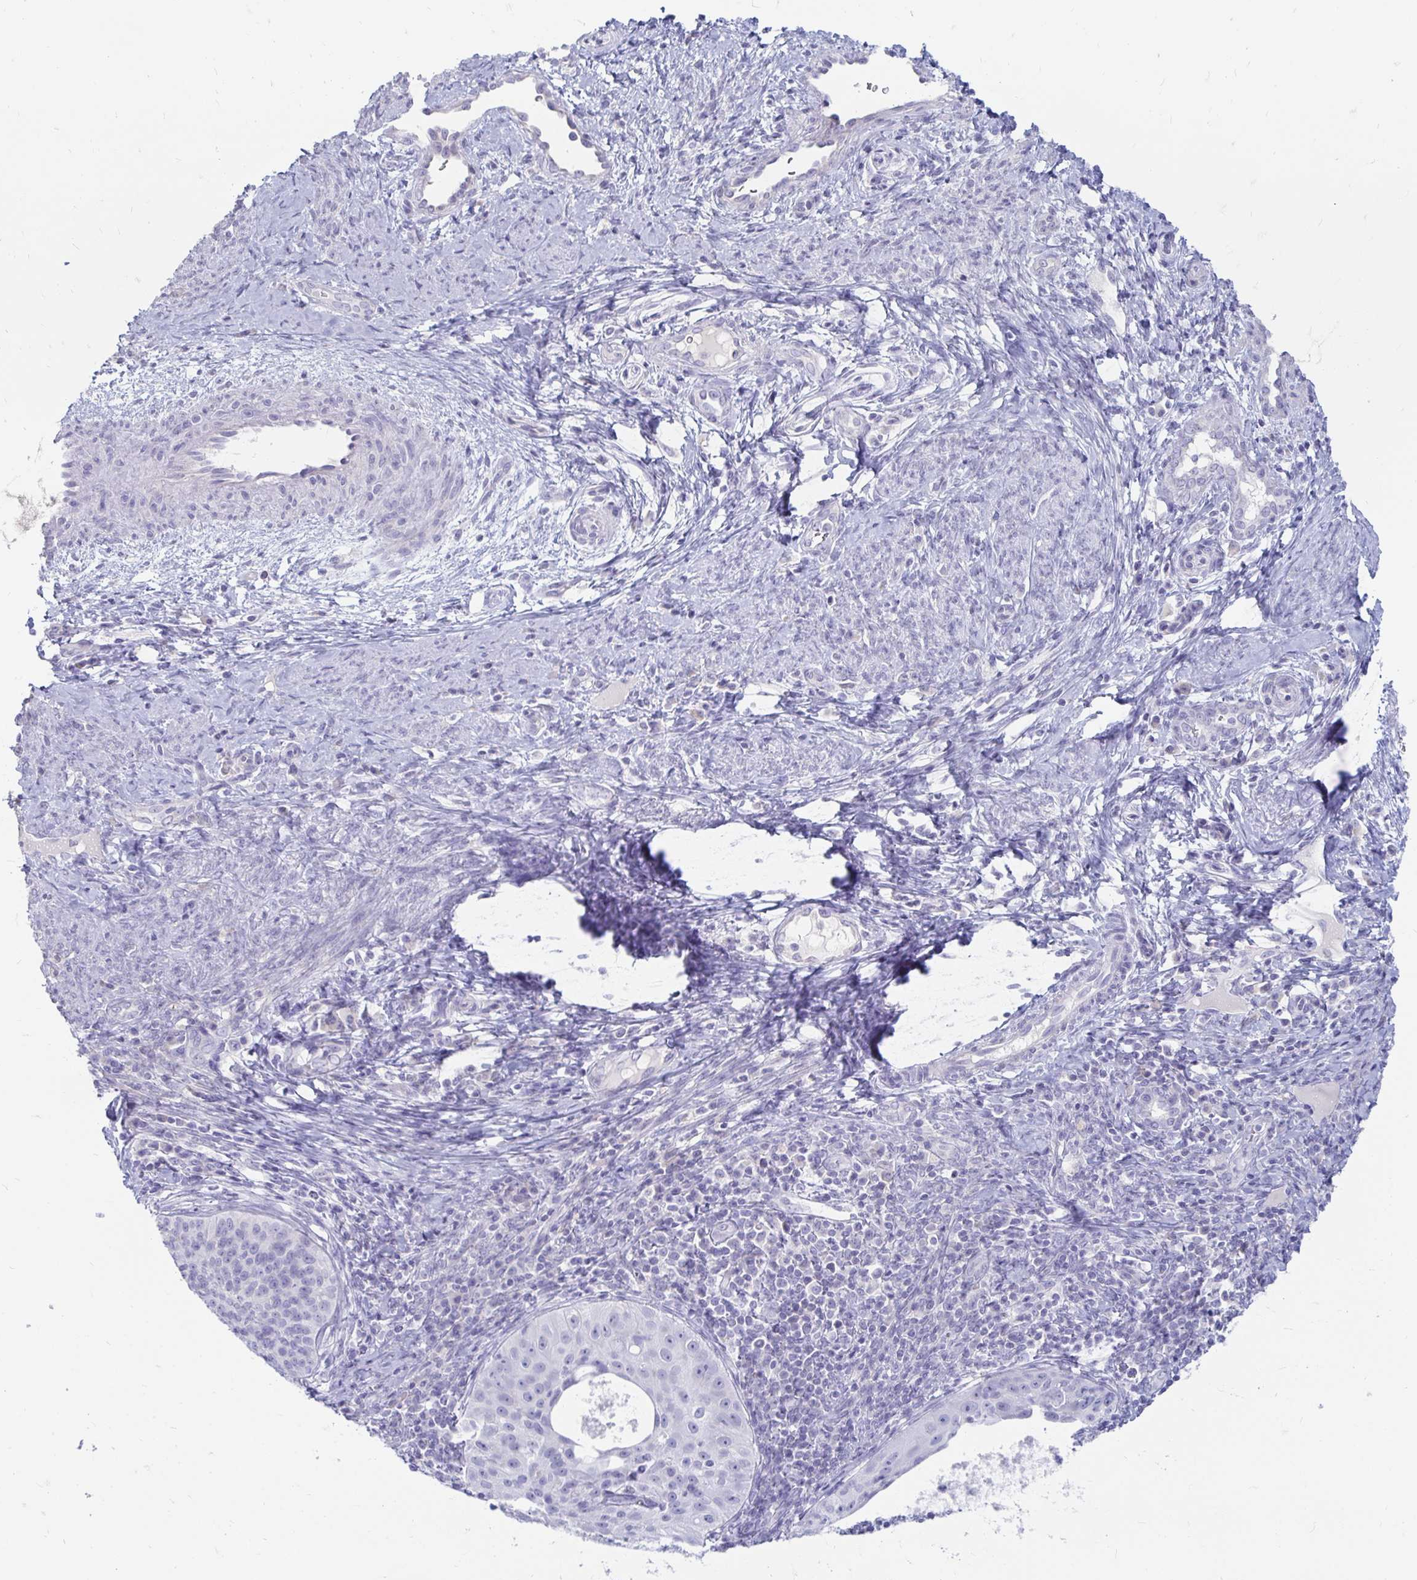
{"staining": {"intensity": "negative", "quantity": "none", "location": "none"}, "tissue": "cervical cancer", "cell_type": "Tumor cells", "image_type": "cancer", "snomed": [{"axis": "morphology", "description": "Squamous cell carcinoma, NOS"}, {"axis": "topography", "description": "Cervix"}], "caption": "A histopathology image of human cervical cancer is negative for staining in tumor cells.", "gene": "PEG10", "patient": {"sex": "female", "age": 30}}